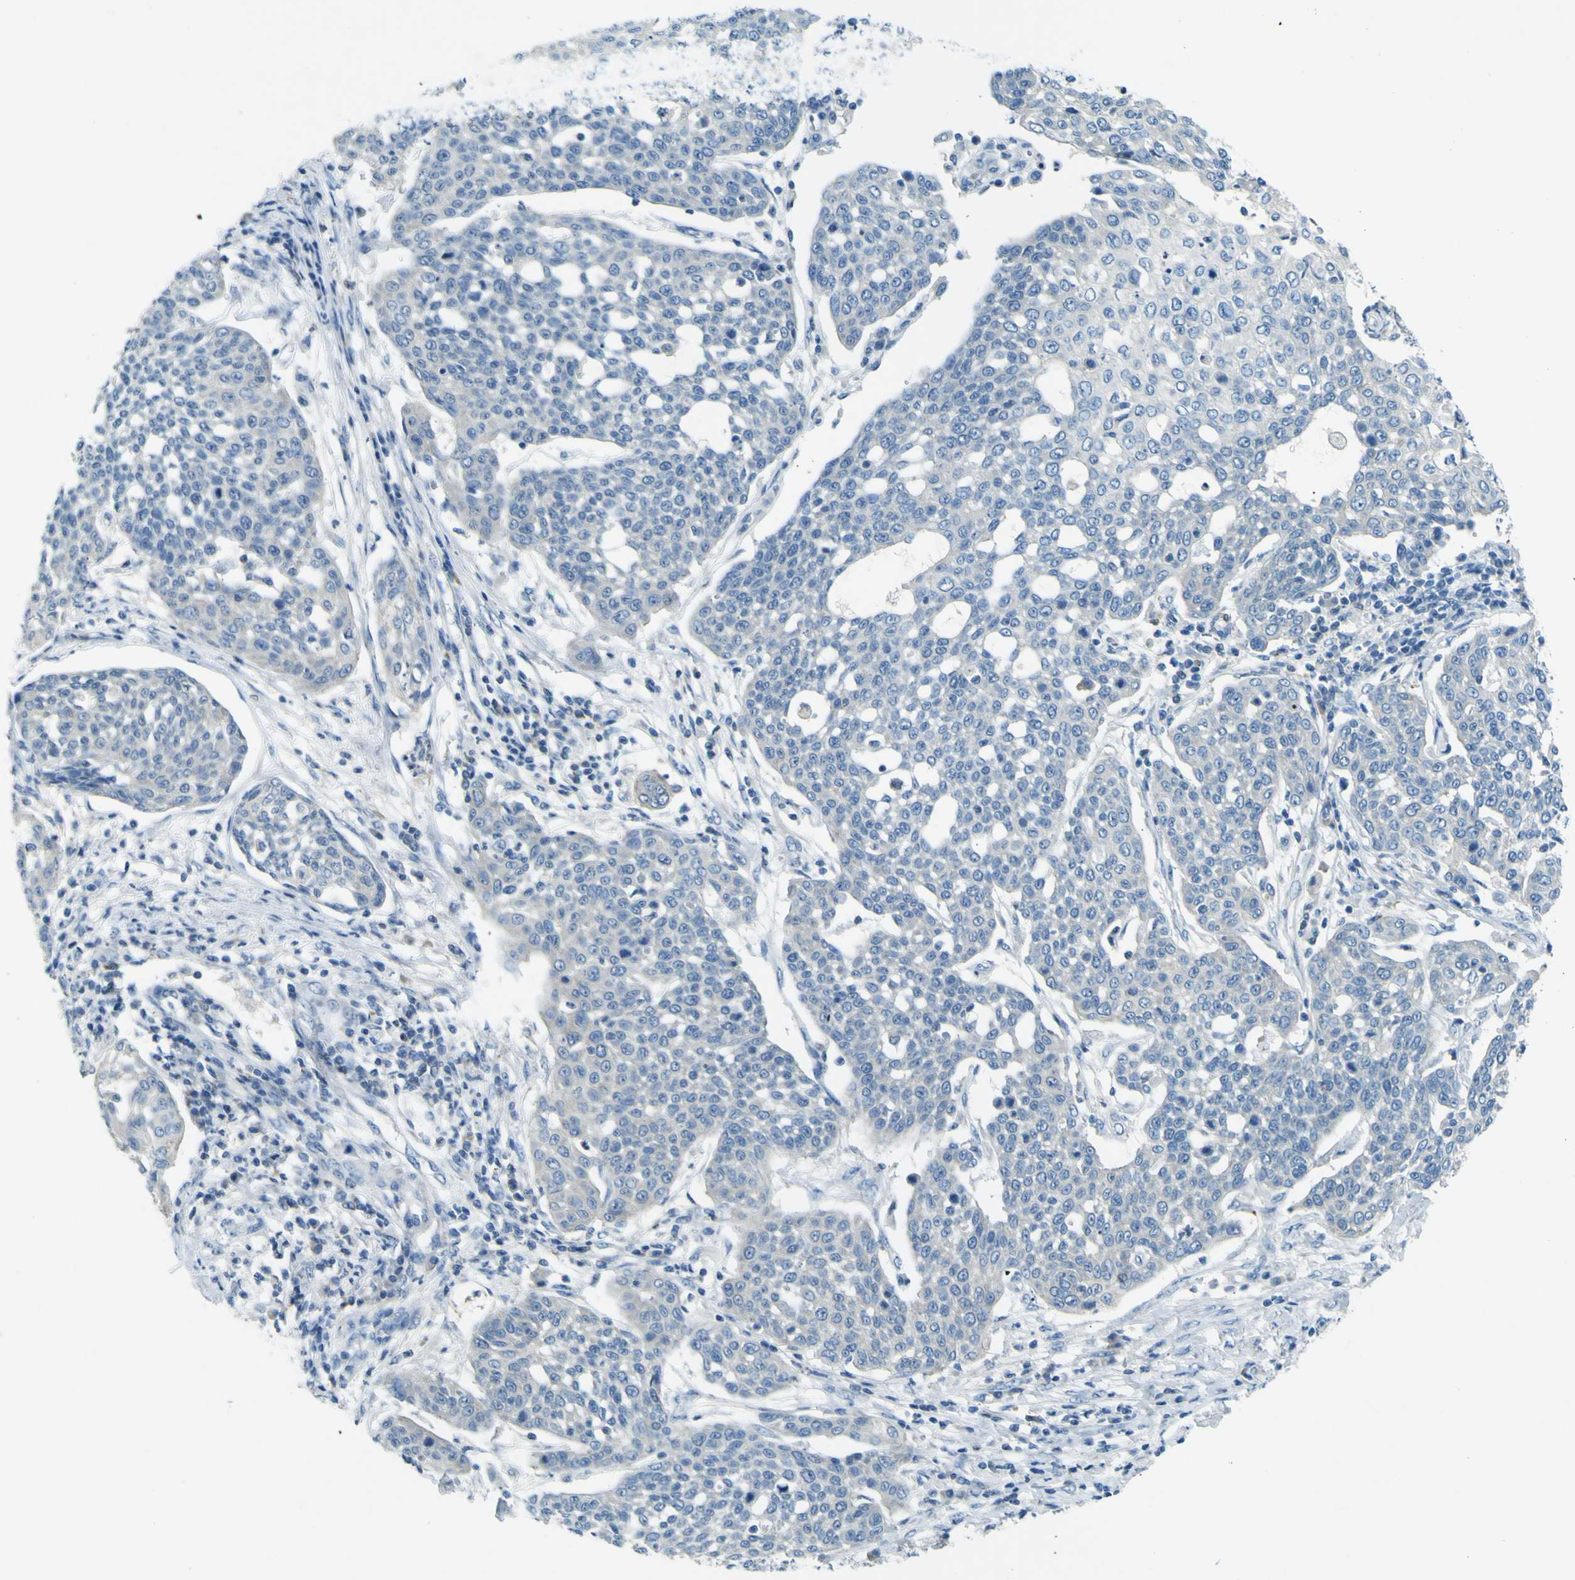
{"staining": {"intensity": "negative", "quantity": "none", "location": "none"}, "tissue": "cervical cancer", "cell_type": "Tumor cells", "image_type": "cancer", "snomed": [{"axis": "morphology", "description": "Squamous cell carcinoma, NOS"}, {"axis": "topography", "description": "Cervix"}], "caption": "Human squamous cell carcinoma (cervical) stained for a protein using immunohistochemistry displays no positivity in tumor cells.", "gene": "SORCS1", "patient": {"sex": "female", "age": 34}}